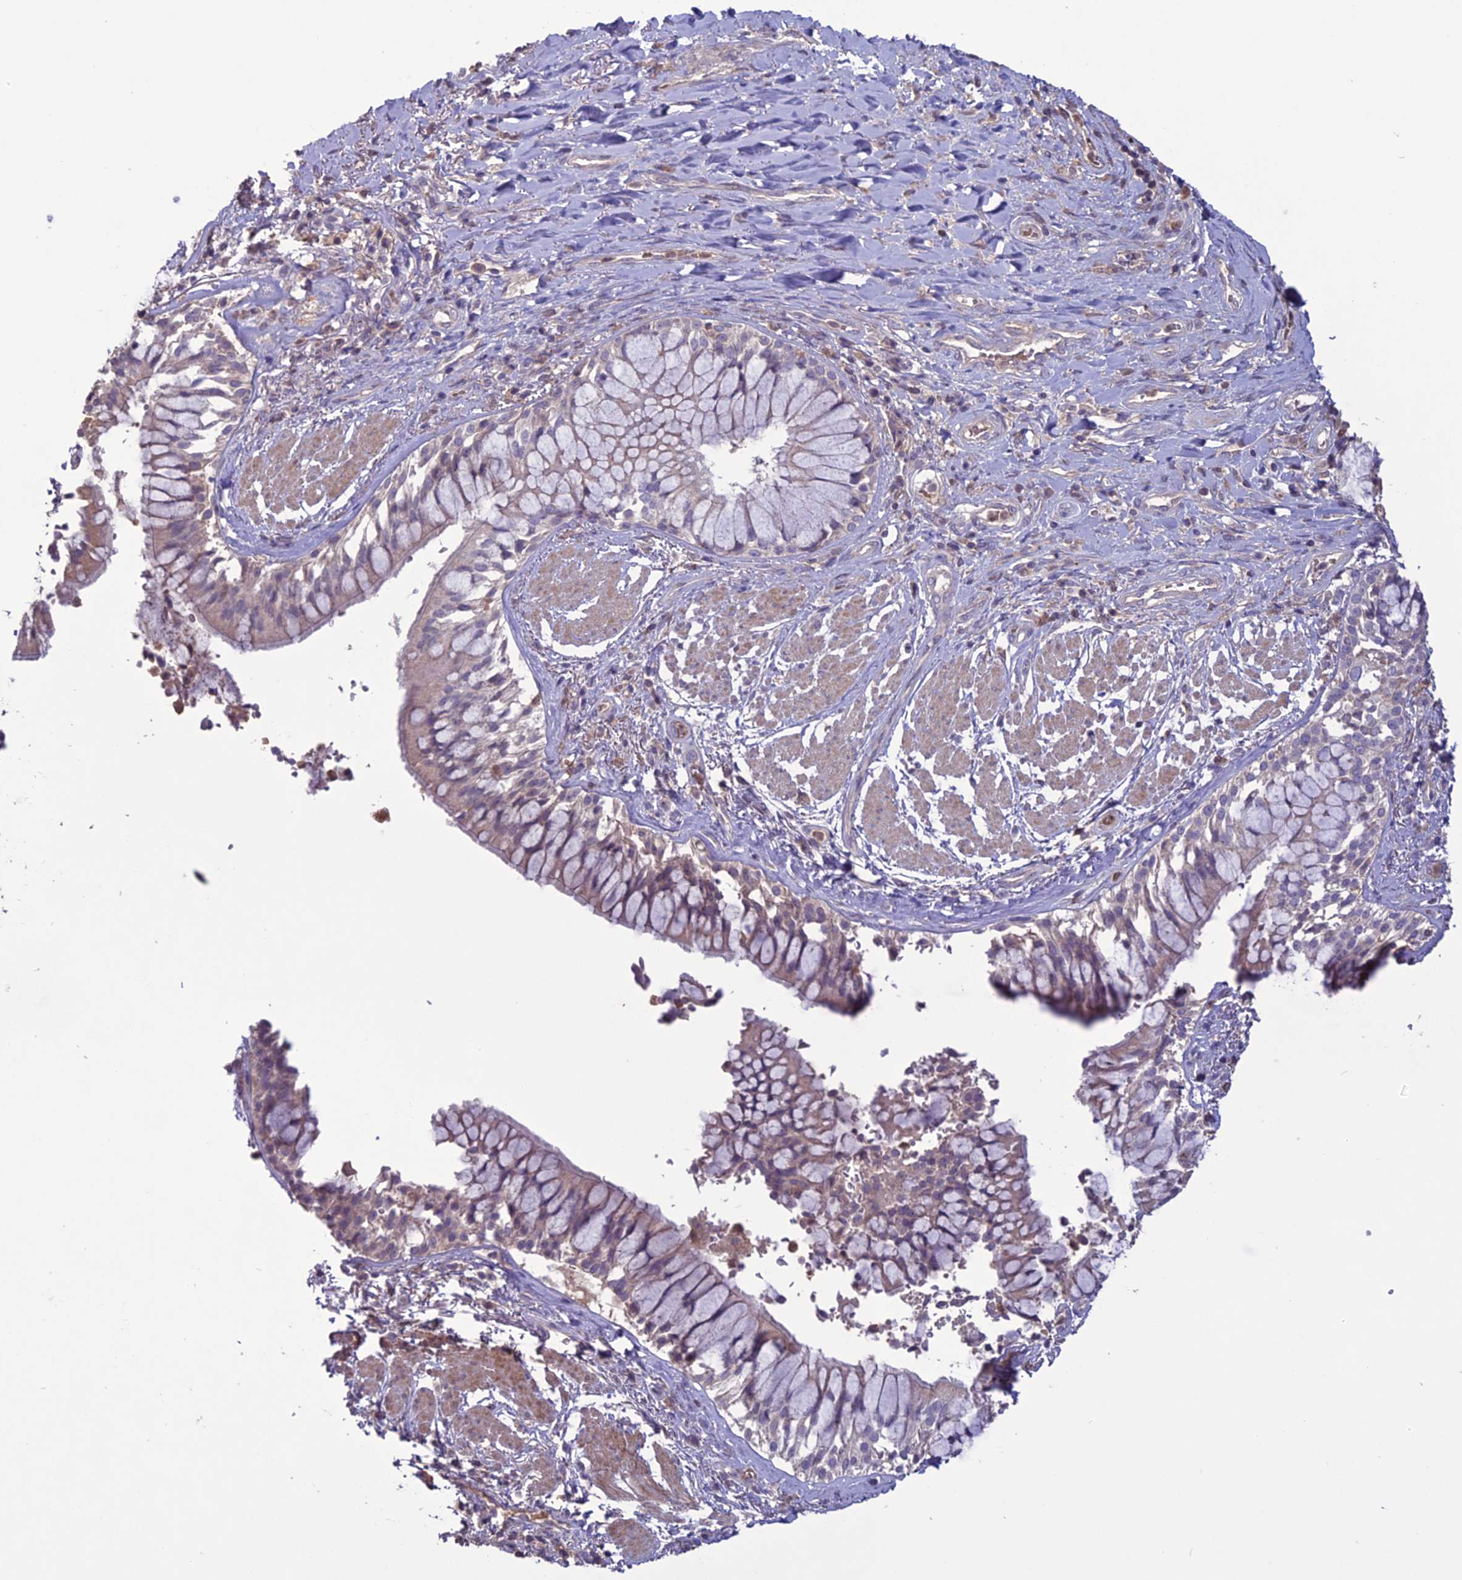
{"staining": {"intensity": "negative", "quantity": "none", "location": "none"}, "tissue": "adipose tissue", "cell_type": "Adipocytes", "image_type": "normal", "snomed": [{"axis": "morphology", "description": "Normal tissue, NOS"}, {"axis": "morphology", "description": "Squamous cell carcinoma, NOS"}, {"axis": "topography", "description": "Bronchus"}, {"axis": "topography", "description": "Lung"}], "caption": "Image shows no protein staining in adipocytes of normal adipose tissue.", "gene": "C2orf76", "patient": {"sex": "male", "age": 64}}